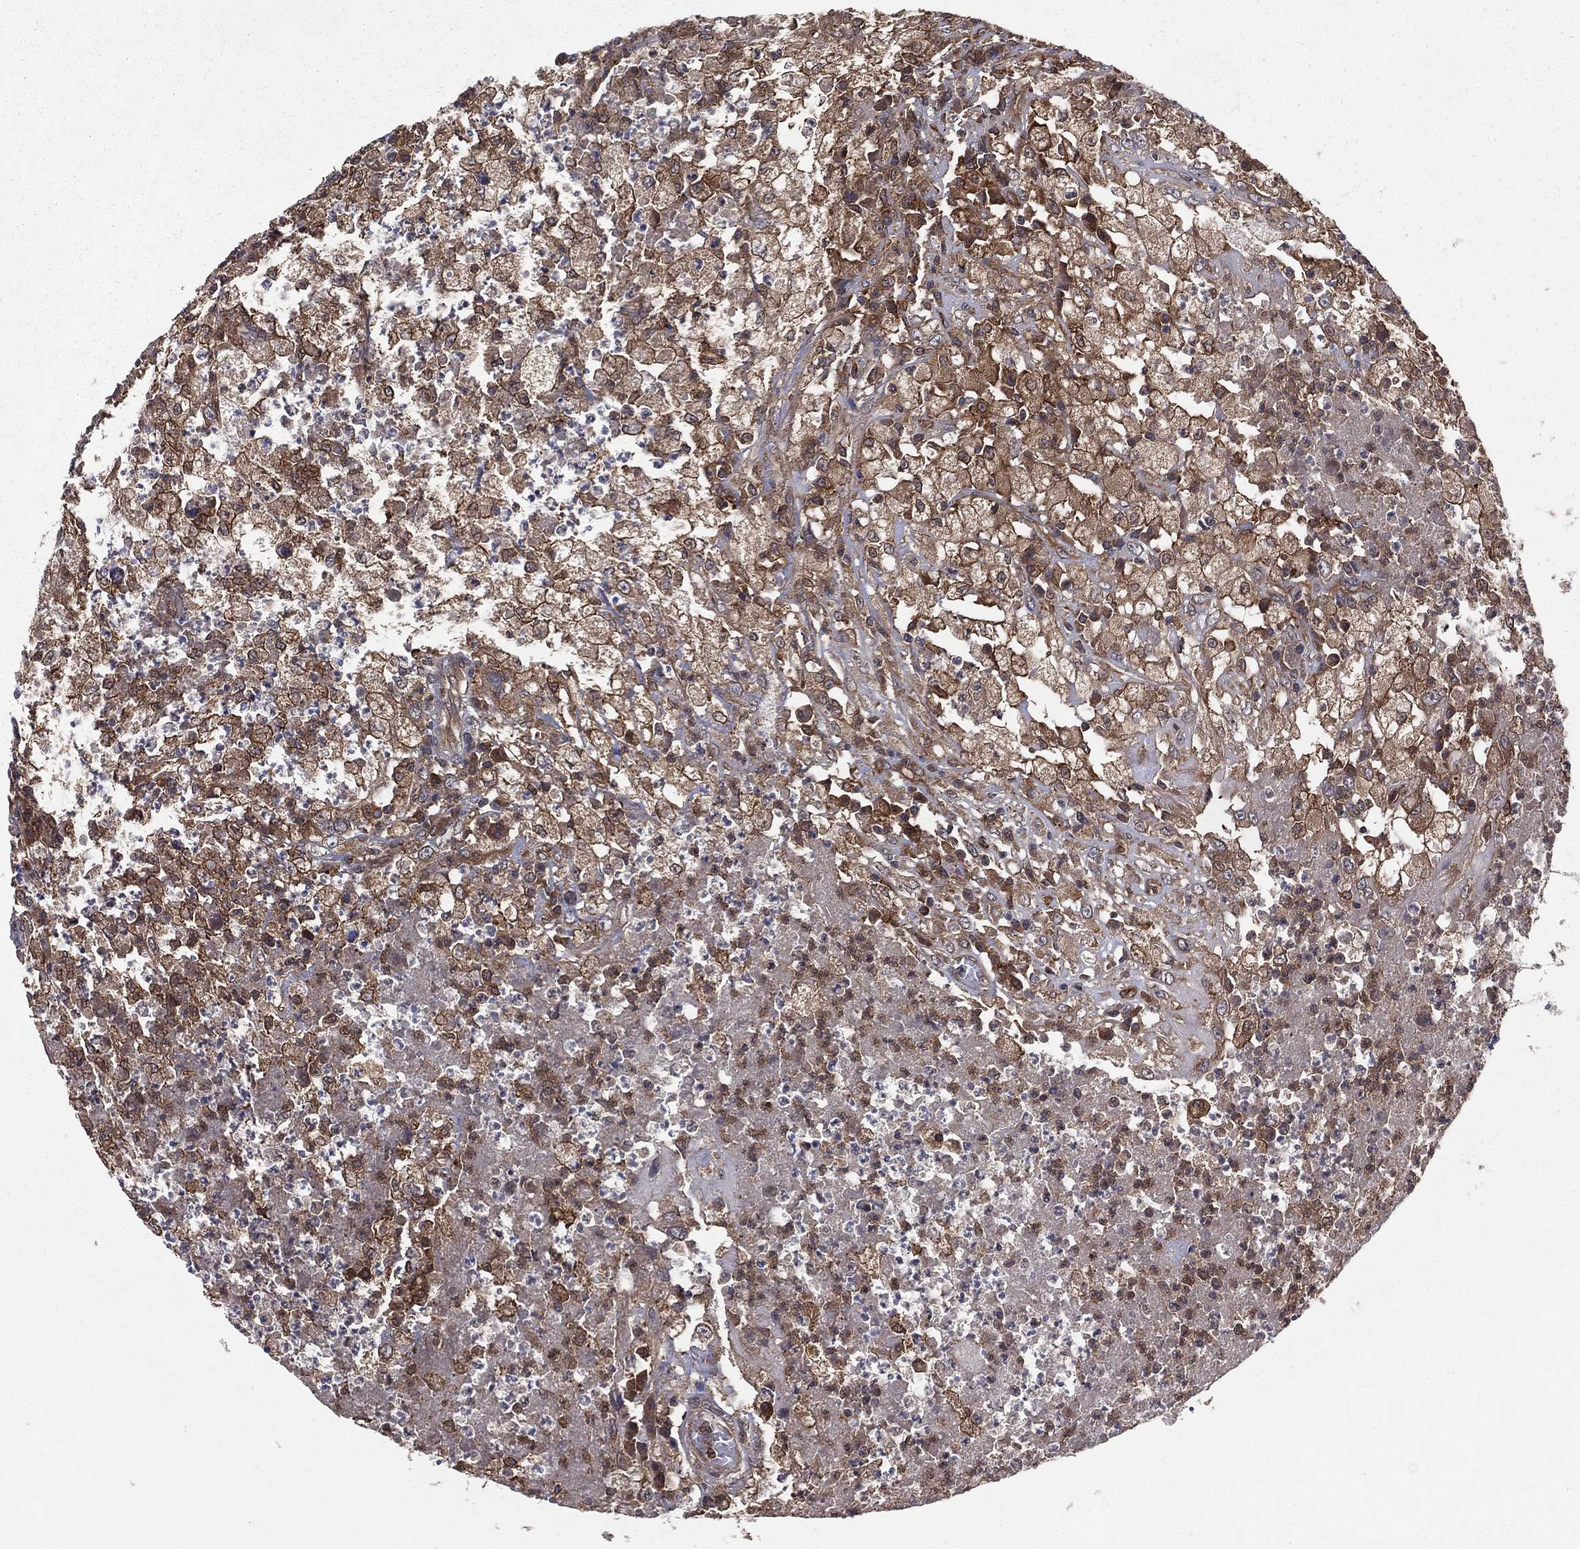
{"staining": {"intensity": "moderate", "quantity": ">75%", "location": "cytoplasmic/membranous"}, "tissue": "testis cancer", "cell_type": "Tumor cells", "image_type": "cancer", "snomed": [{"axis": "morphology", "description": "Necrosis, NOS"}, {"axis": "morphology", "description": "Carcinoma, Embryonal, NOS"}, {"axis": "topography", "description": "Testis"}], "caption": "Testis embryonal carcinoma stained with immunohistochemistry demonstrates moderate cytoplasmic/membranous staining in about >75% of tumor cells.", "gene": "CERT1", "patient": {"sex": "male", "age": 19}}